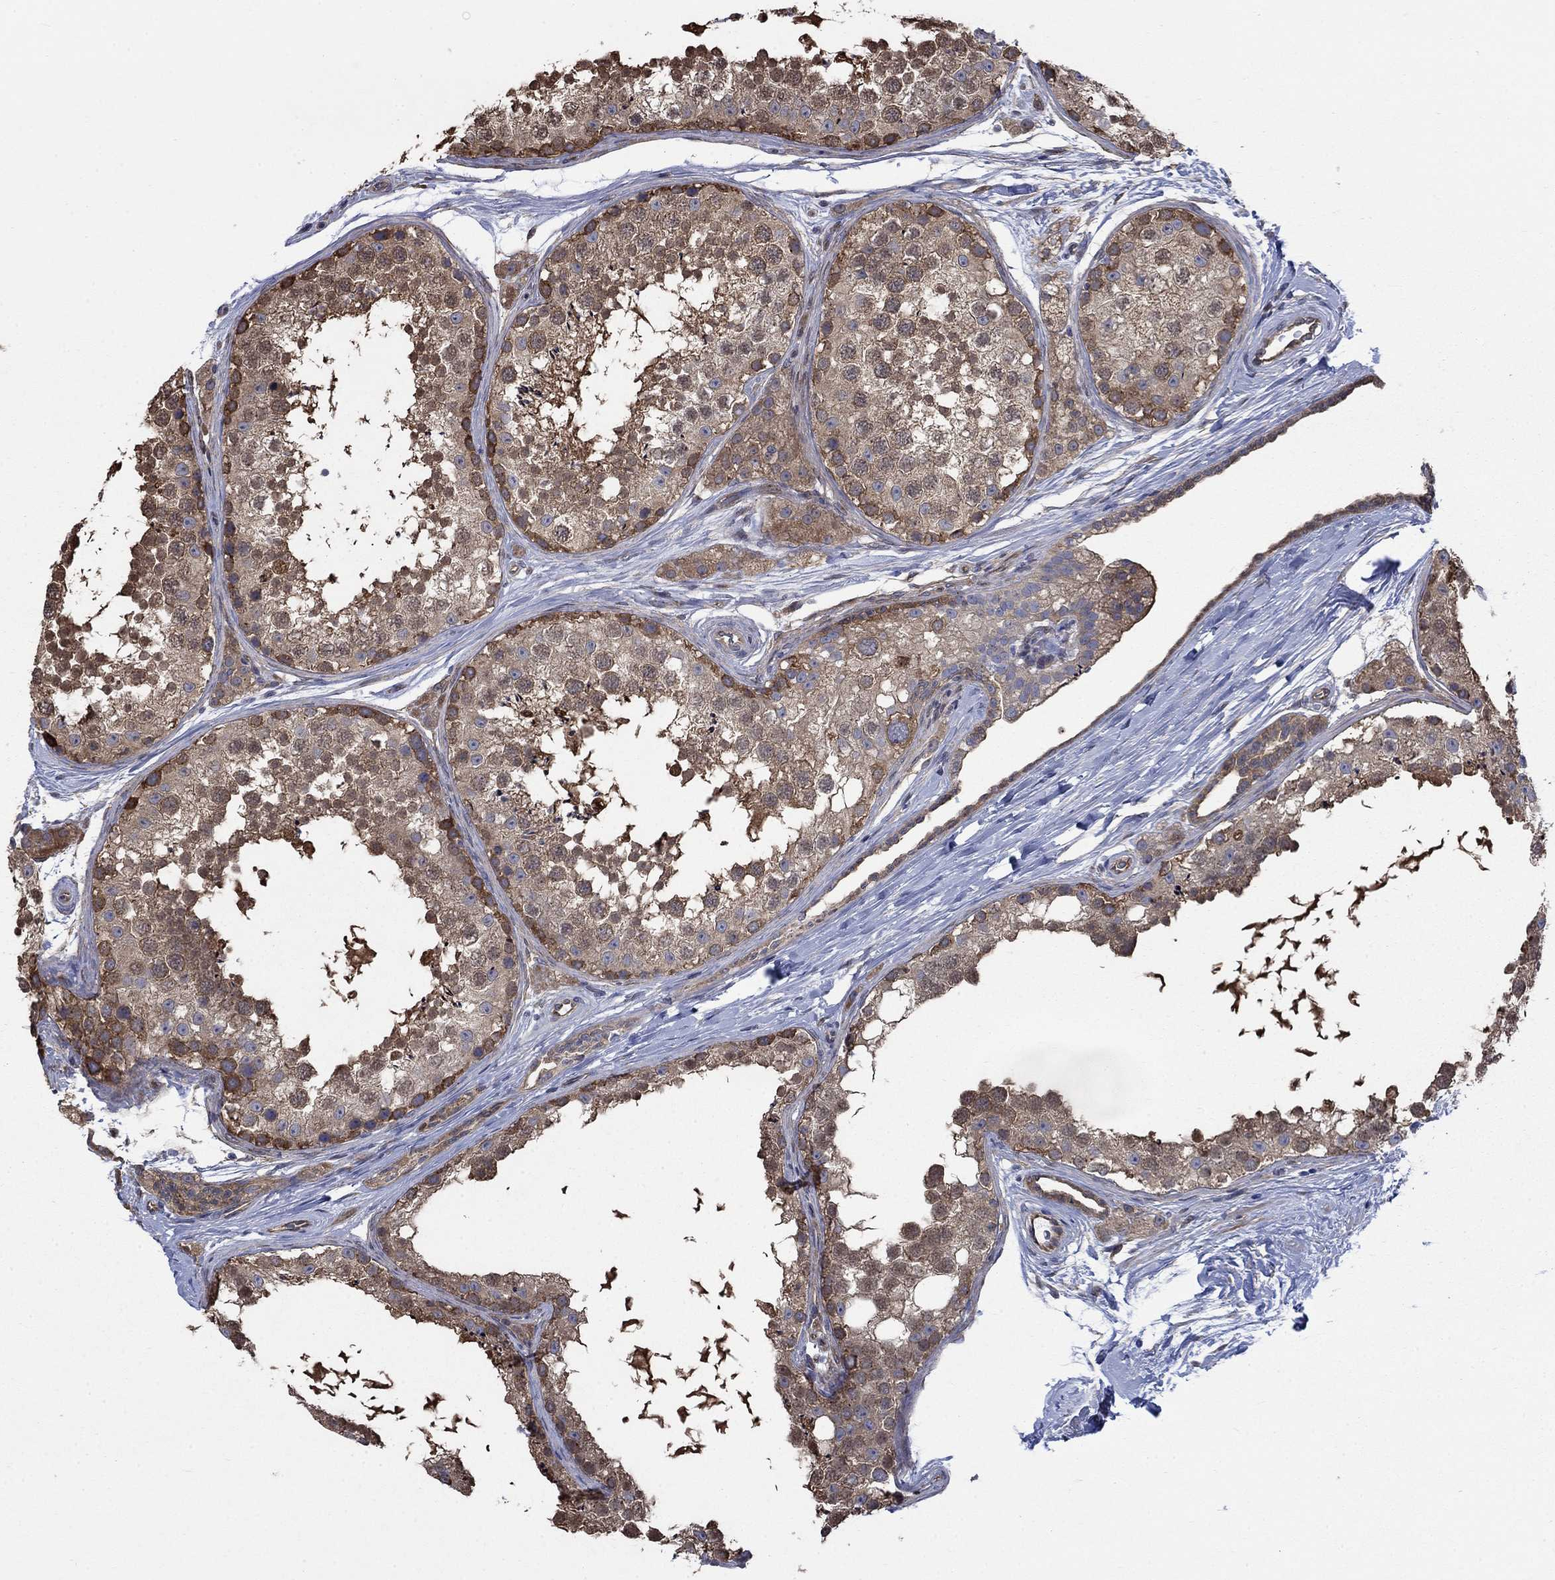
{"staining": {"intensity": "strong", "quantity": "<25%", "location": "cytoplasmic/membranous"}, "tissue": "testis", "cell_type": "Cells in seminiferous ducts", "image_type": "normal", "snomed": [{"axis": "morphology", "description": "Normal tissue, NOS"}, {"axis": "topography", "description": "Testis"}], "caption": "This photomicrograph shows immunohistochemistry (IHC) staining of benign testis, with medium strong cytoplasmic/membranous staining in about <25% of cells in seminiferous ducts.", "gene": "PDZD2", "patient": {"sex": "male", "age": 41}}